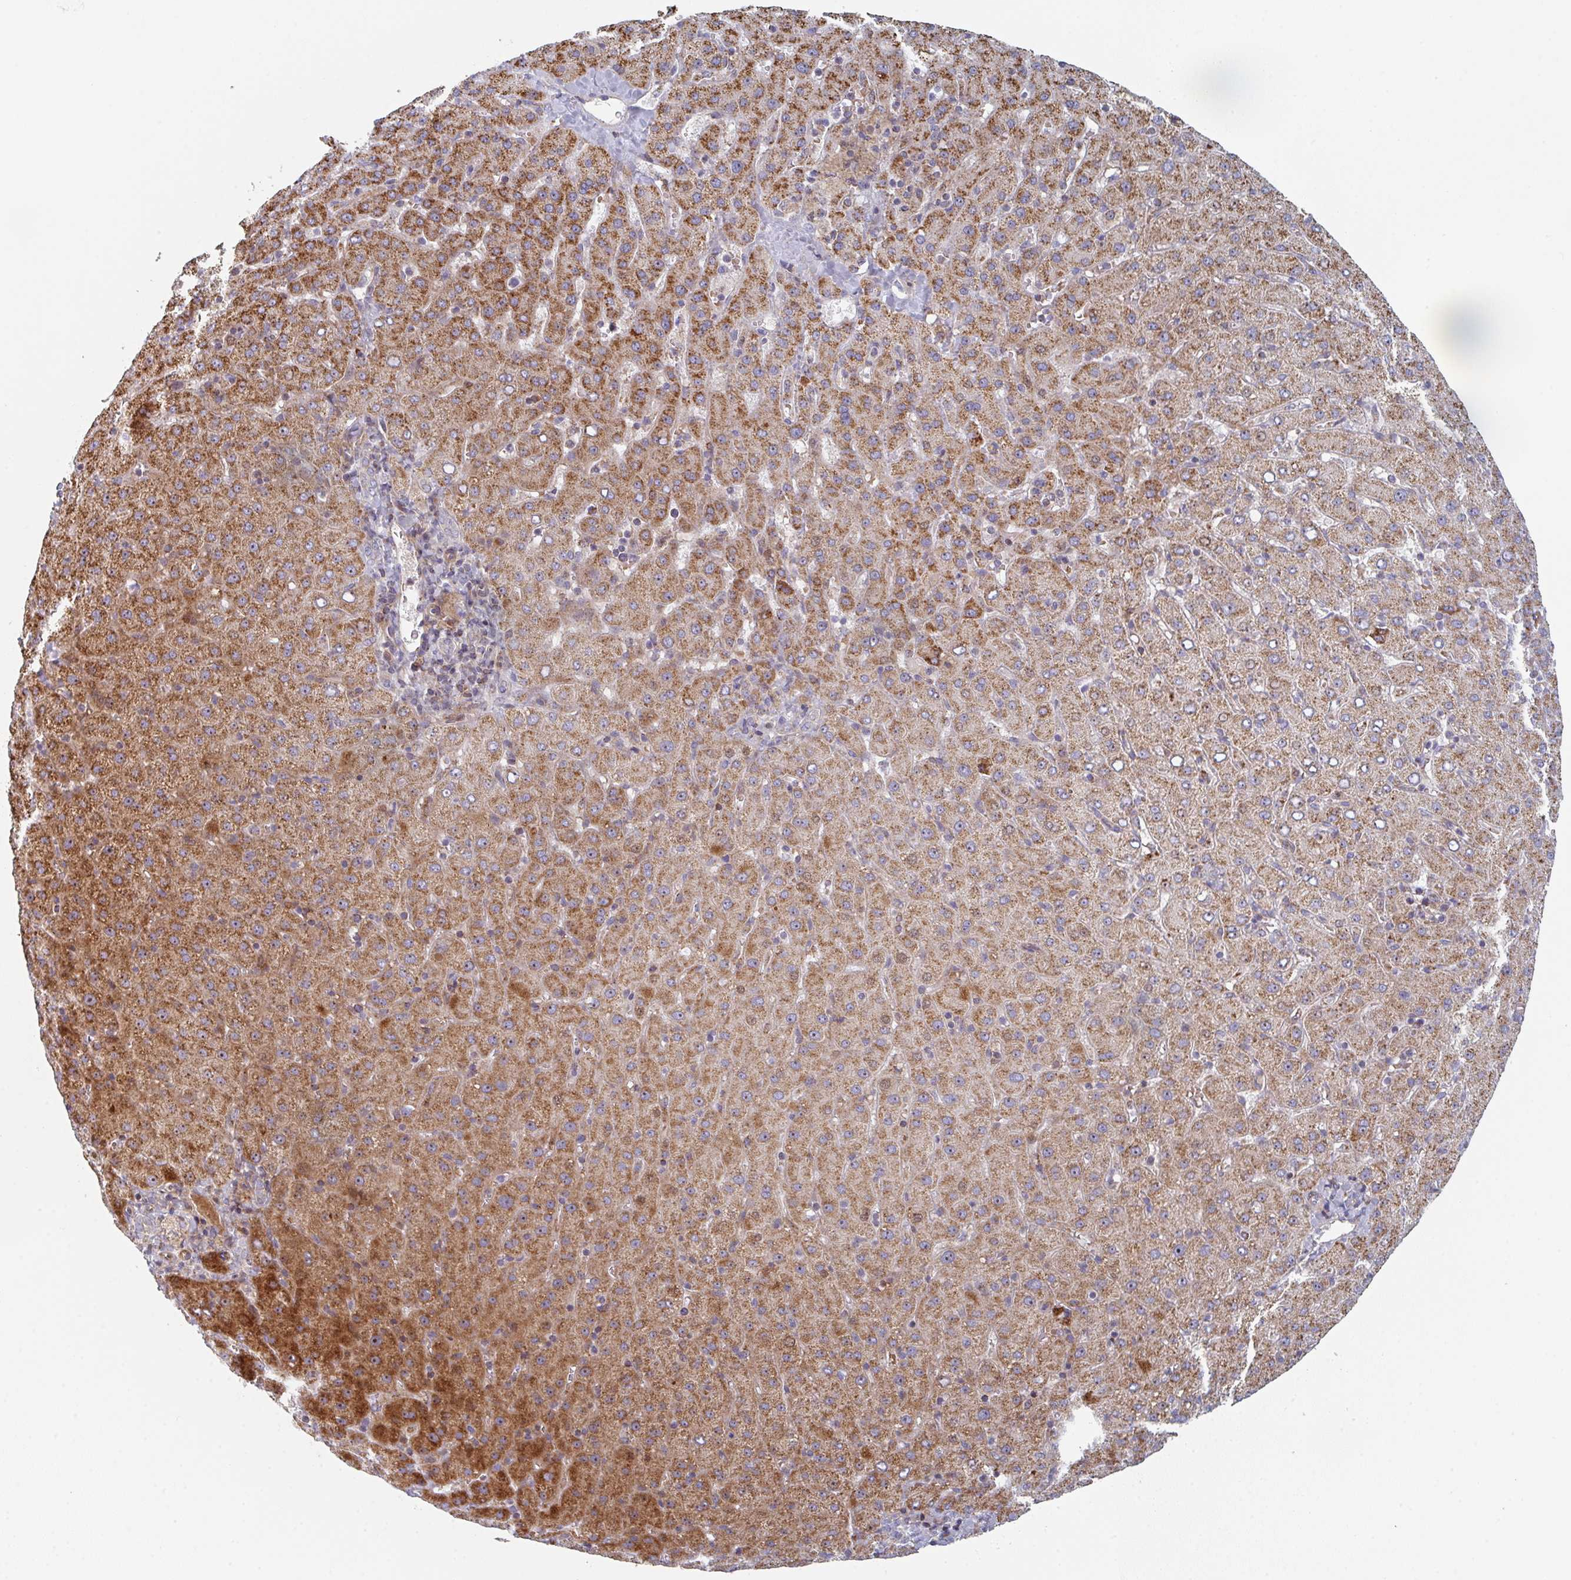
{"staining": {"intensity": "moderate", "quantity": ">75%", "location": "cytoplasmic/membranous"}, "tissue": "liver cancer", "cell_type": "Tumor cells", "image_type": "cancer", "snomed": [{"axis": "morphology", "description": "Carcinoma, Hepatocellular, NOS"}, {"axis": "topography", "description": "Liver"}], "caption": "Liver cancer (hepatocellular carcinoma) was stained to show a protein in brown. There is medium levels of moderate cytoplasmic/membranous positivity in approximately >75% of tumor cells.", "gene": "ZNF644", "patient": {"sex": "female", "age": 58}}